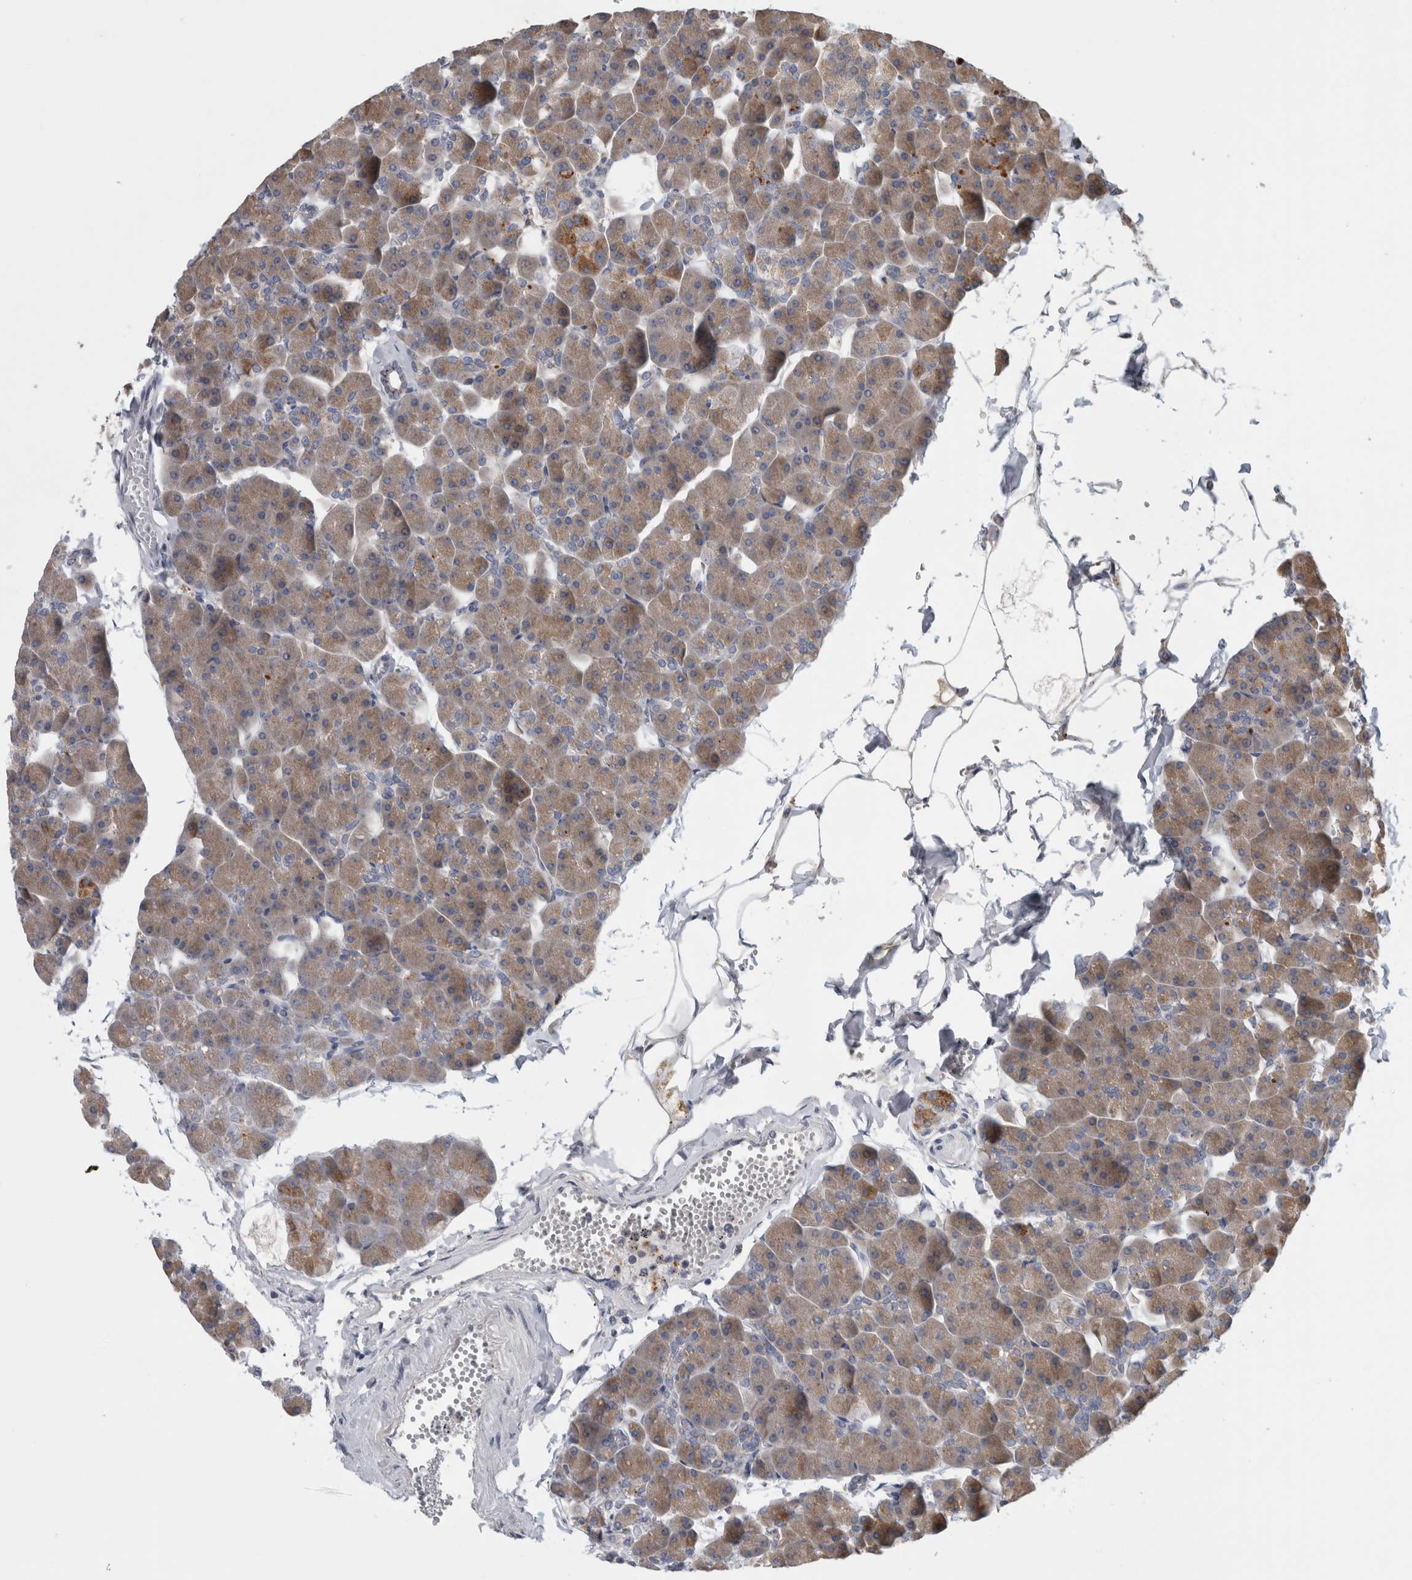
{"staining": {"intensity": "moderate", "quantity": ">75%", "location": "cytoplasmic/membranous"}, "tissue": "pancreas", "cell_type": "Exocrine glandular cells", "image_type": "normal", "snomed": [{"axis": "morphology", "description": "Normal tissue, NOS"}, {"axis": "topography", "description": "Pancreas"}], "caption": "Immunohistochemistry image of normal pancreas stained for a protein (brown), which exhibits medium levels of moderate cytoplasmic/membranous expression in approximately >75% of exocrine glandular cells.", "gene": "ATXN2", "patient": {"sex": "male", "age": 35}}